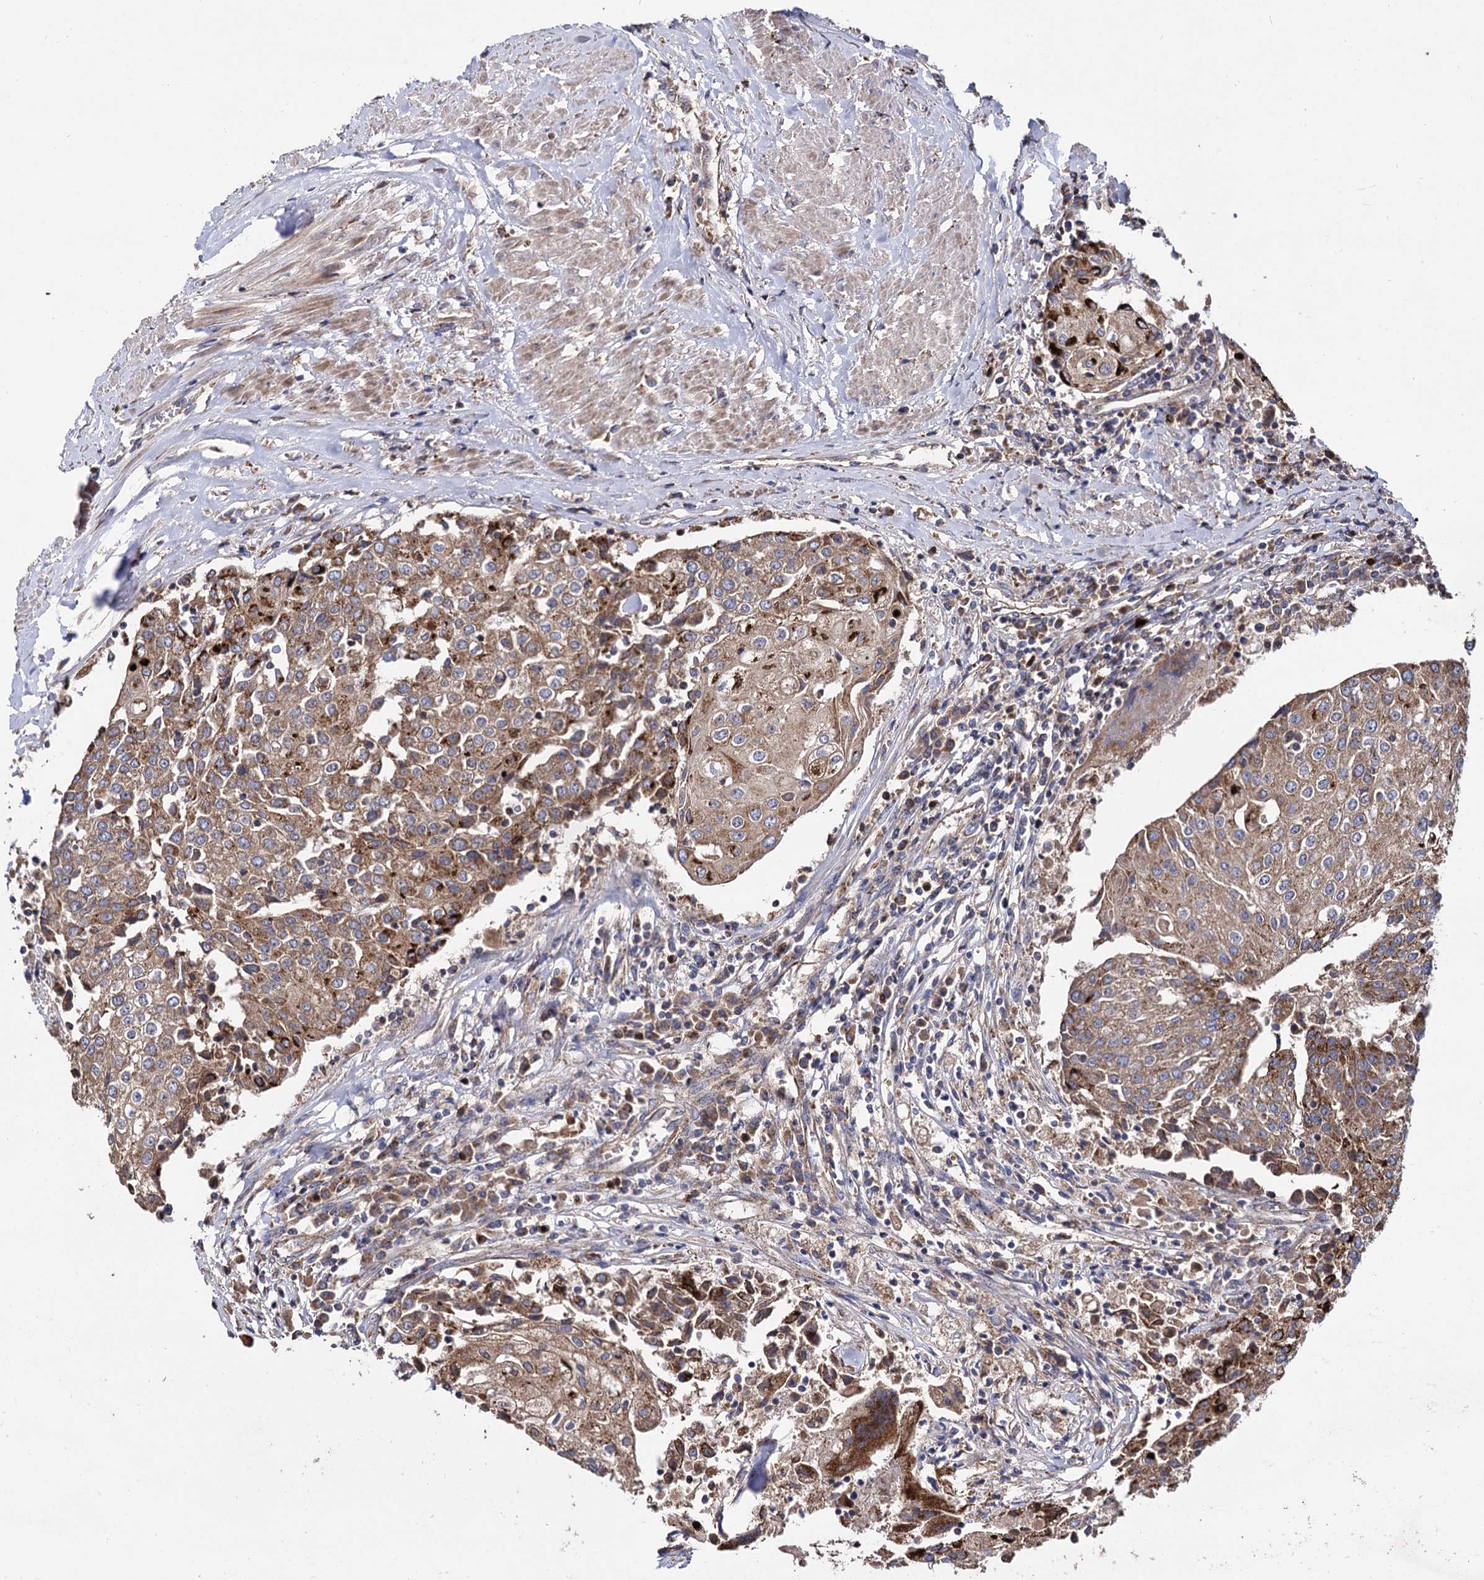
{"staining": {"intensity": "moderate", "quantity": ">75%", "location": "cytoplasmic/membranous"}, "tissue": "urothelial cancer", "cell_type": "Tumor cells", "image_type": "cancer", "snomed": [{"axis": "morphology", "description": "Urothelial carcinoma, High grade"}, {"axis": "topography", "description": "Urinary bladder"}], "caption": "Urothelial carcinoma (high-grade) was stained to show a protein in brown. There is medium levels of moderate cytoplasmic/membranous staining in approximately >75% of tumor cells.", "gene": "IQCH", "patient": {"sex": "female", "age": 85}}